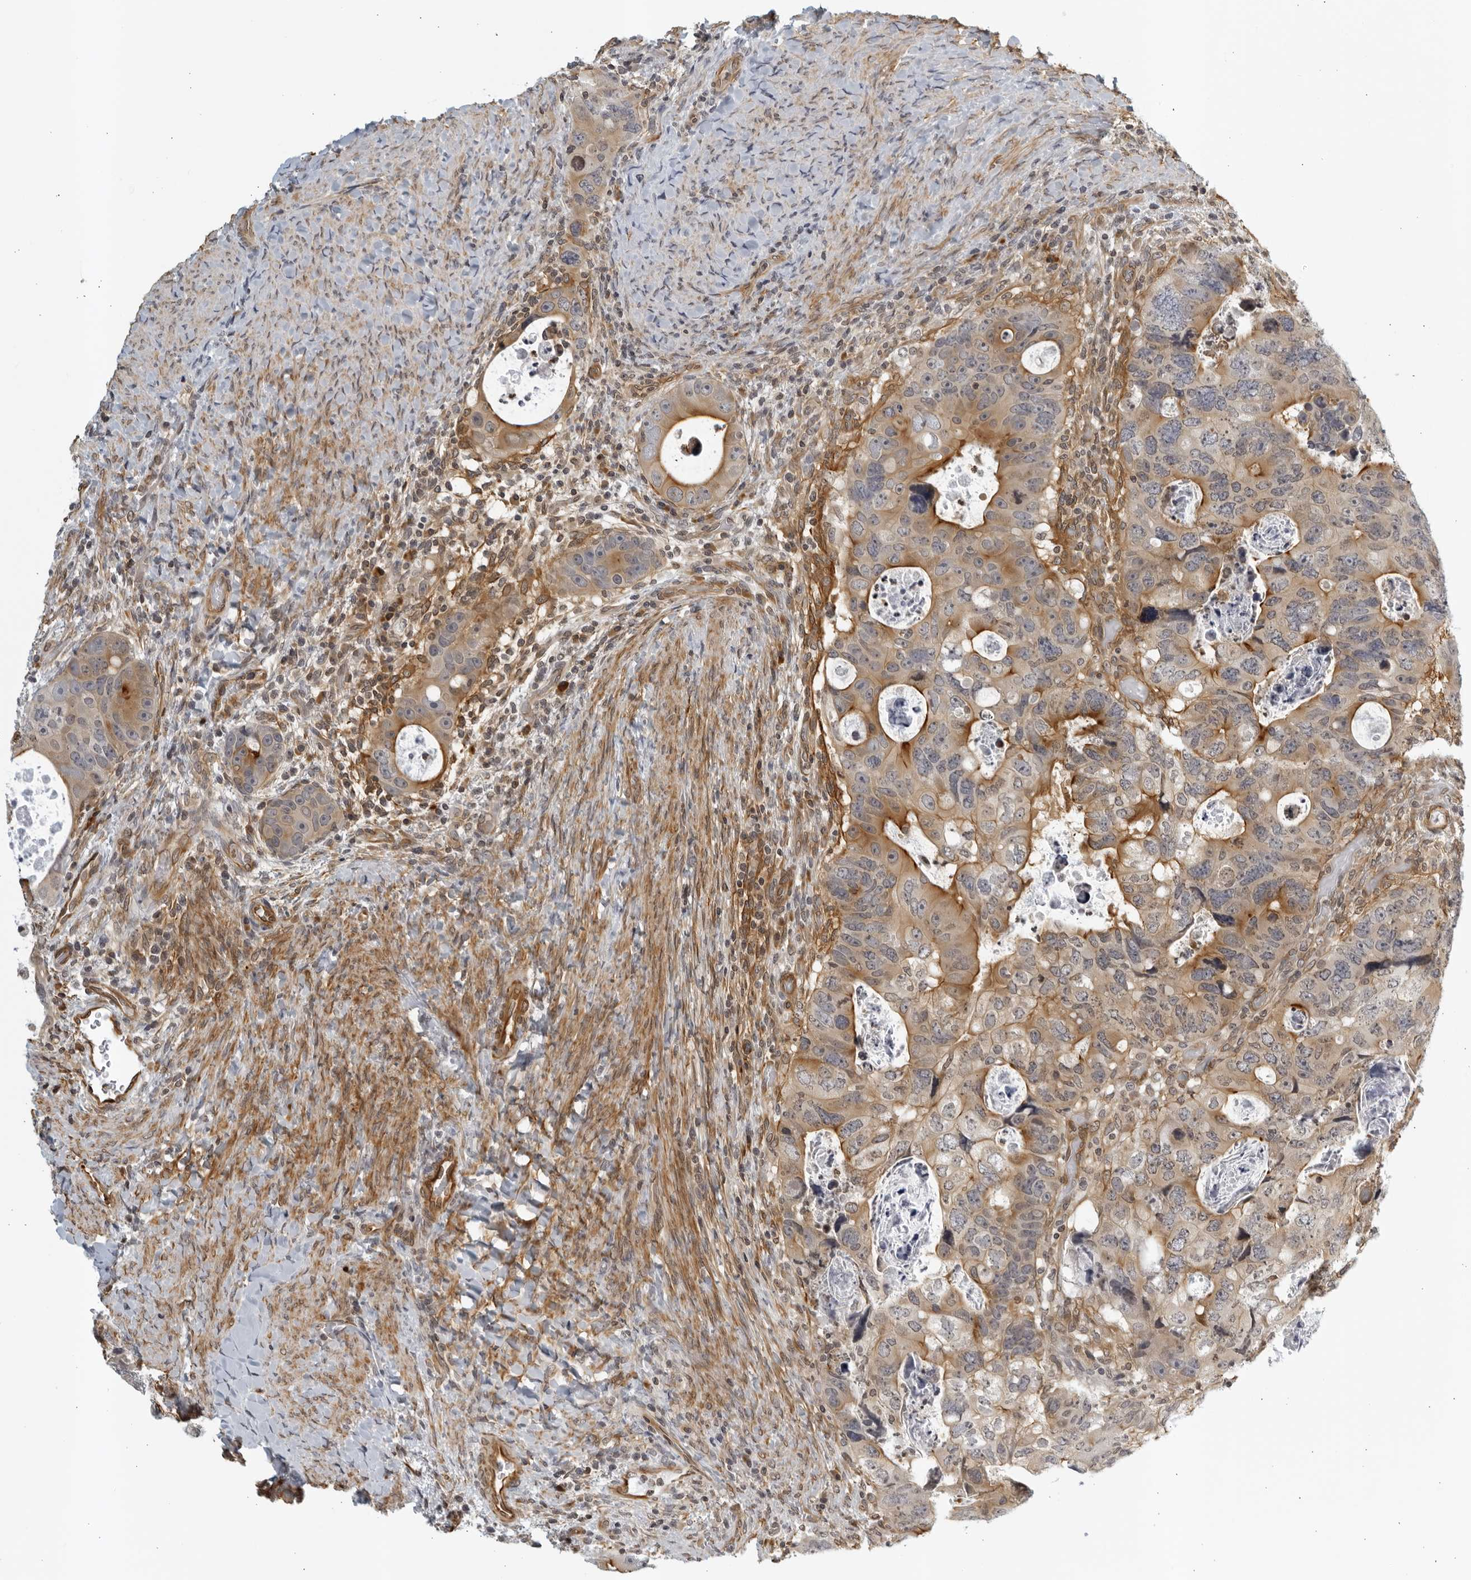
{"staining": {"intensity": "moderate", "quantity": ">75%", "location": "cytoplasmic/membranous"}, "tissue": "colorectal cancer", "cell_type": "Tumor cells", "image_type": "cancer", "snomed": [{"axis": "morphology", "description": "Adenocarcinoma, NOS"}, {"axis": "topography", "description": "Rectum"}], "caption": "Tumor cells display medium levels of moderate cytoplasmic/membranous positivity in approximately >75% of cells in human colorectal cancer (adenocarcinoma).", "gene": "SERTAD4", "patient": {"sex": "male", "age": 59}}